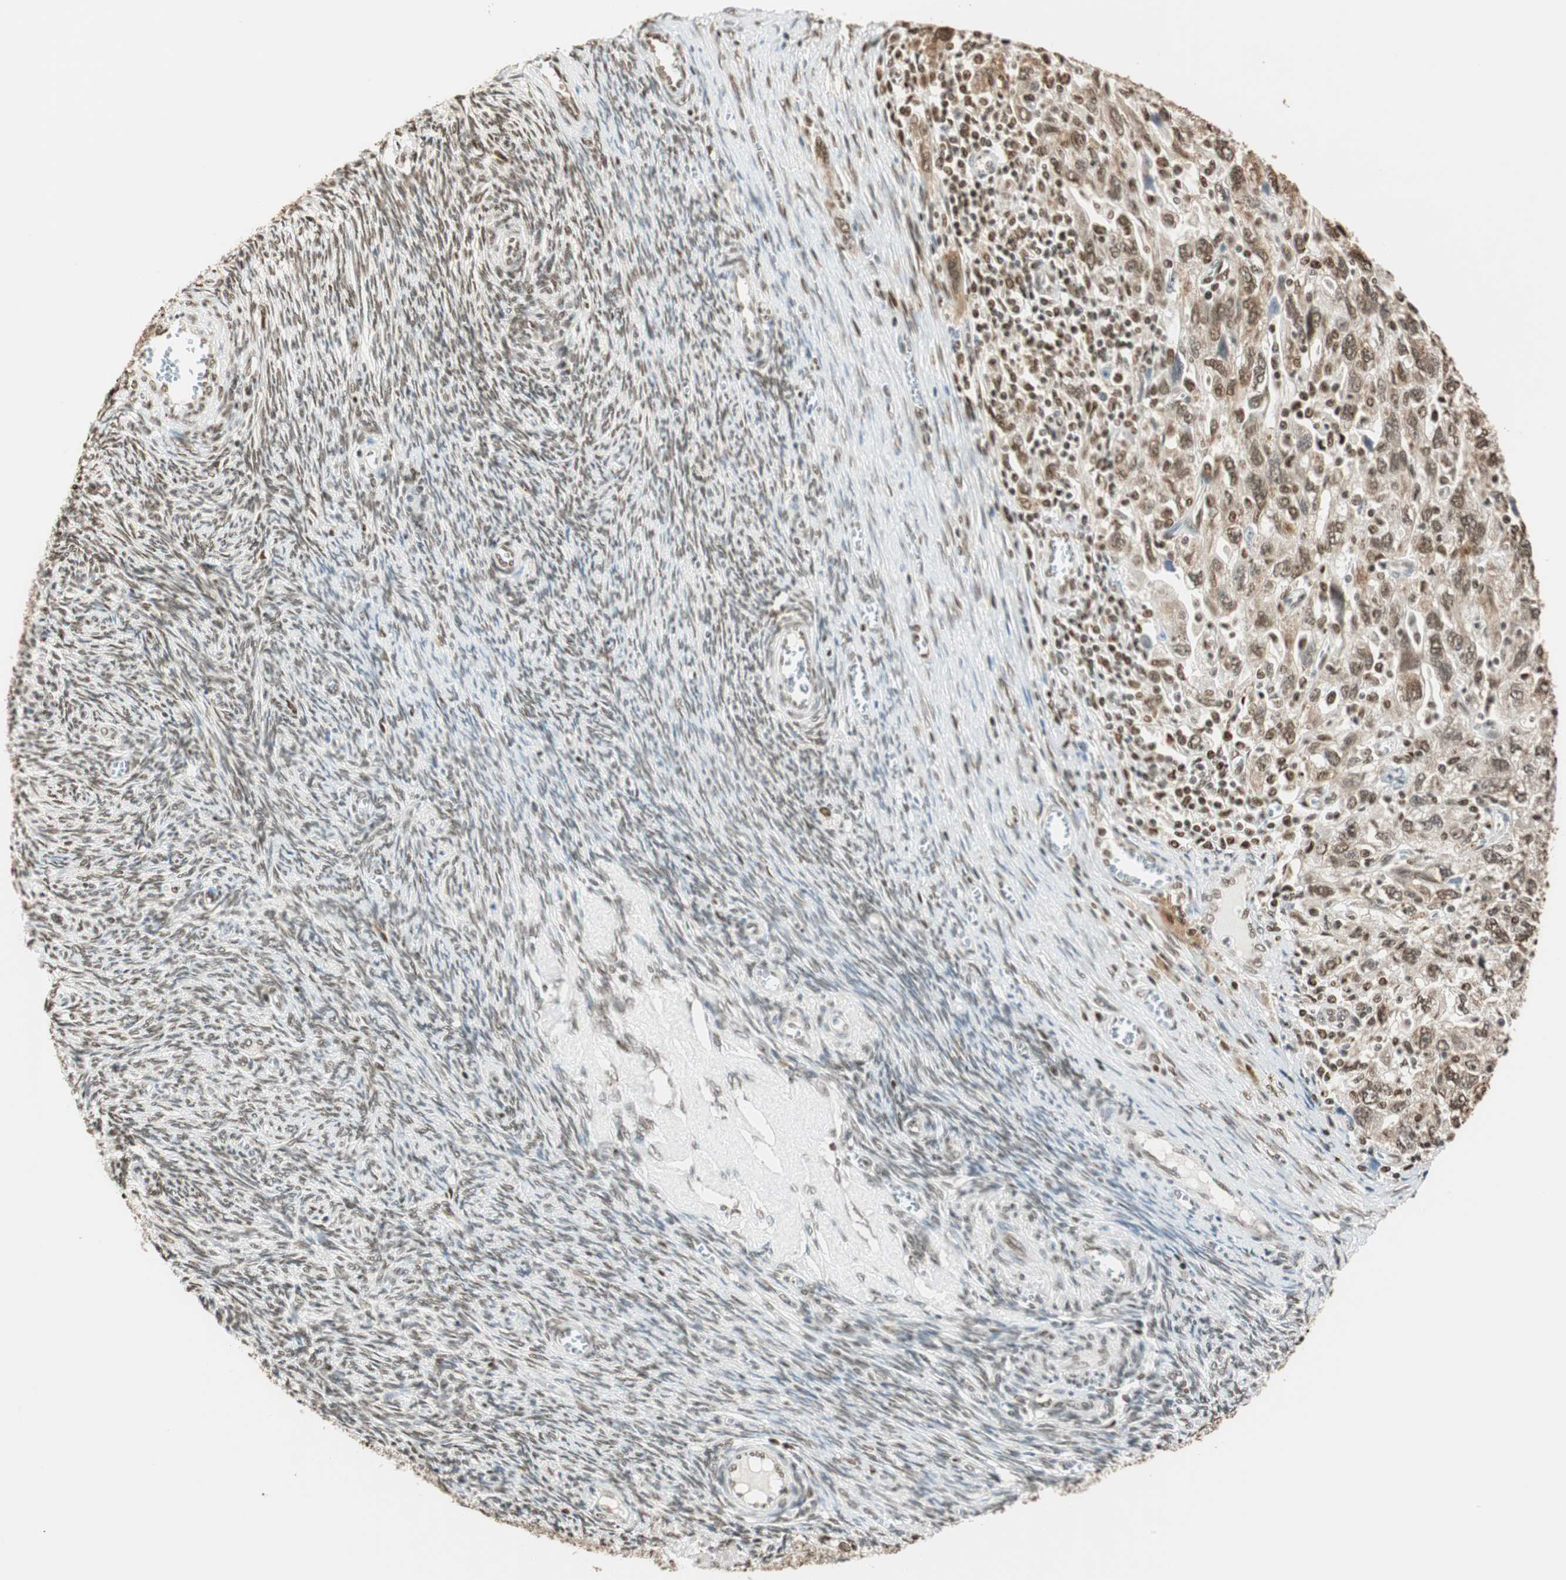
{"staining": {"intensity": "moderate", "quantity": ">75%", "location": "cytoplasmic/membranous,nuclear"}, "tissue": "ovarian cancer", "cell_type": "Tumor cells", "image_type": "cancer", "snomed": [{"axis": "morphology", "description": "Carcinoma, NOS"}, {"axis": "morphology", "description": "Cystadenocarcinoma, serous, NOS"}, {"axis": "topography", "description": "Ovary"}], "caption": "DAB (3,3'-diaminobenzidine) immunohistochemical staining of human ovarian carcinoma demonstrates moderate cytoplasmic/membranous and nuclear protein expression in approximately >75% of tumor cells. (DAB (3,3'-diaminobenzidine) IHC with brightfield microscopy, high magnification).", "gene": "FANCG", "patient": {"sex": "female", "age": 69}}